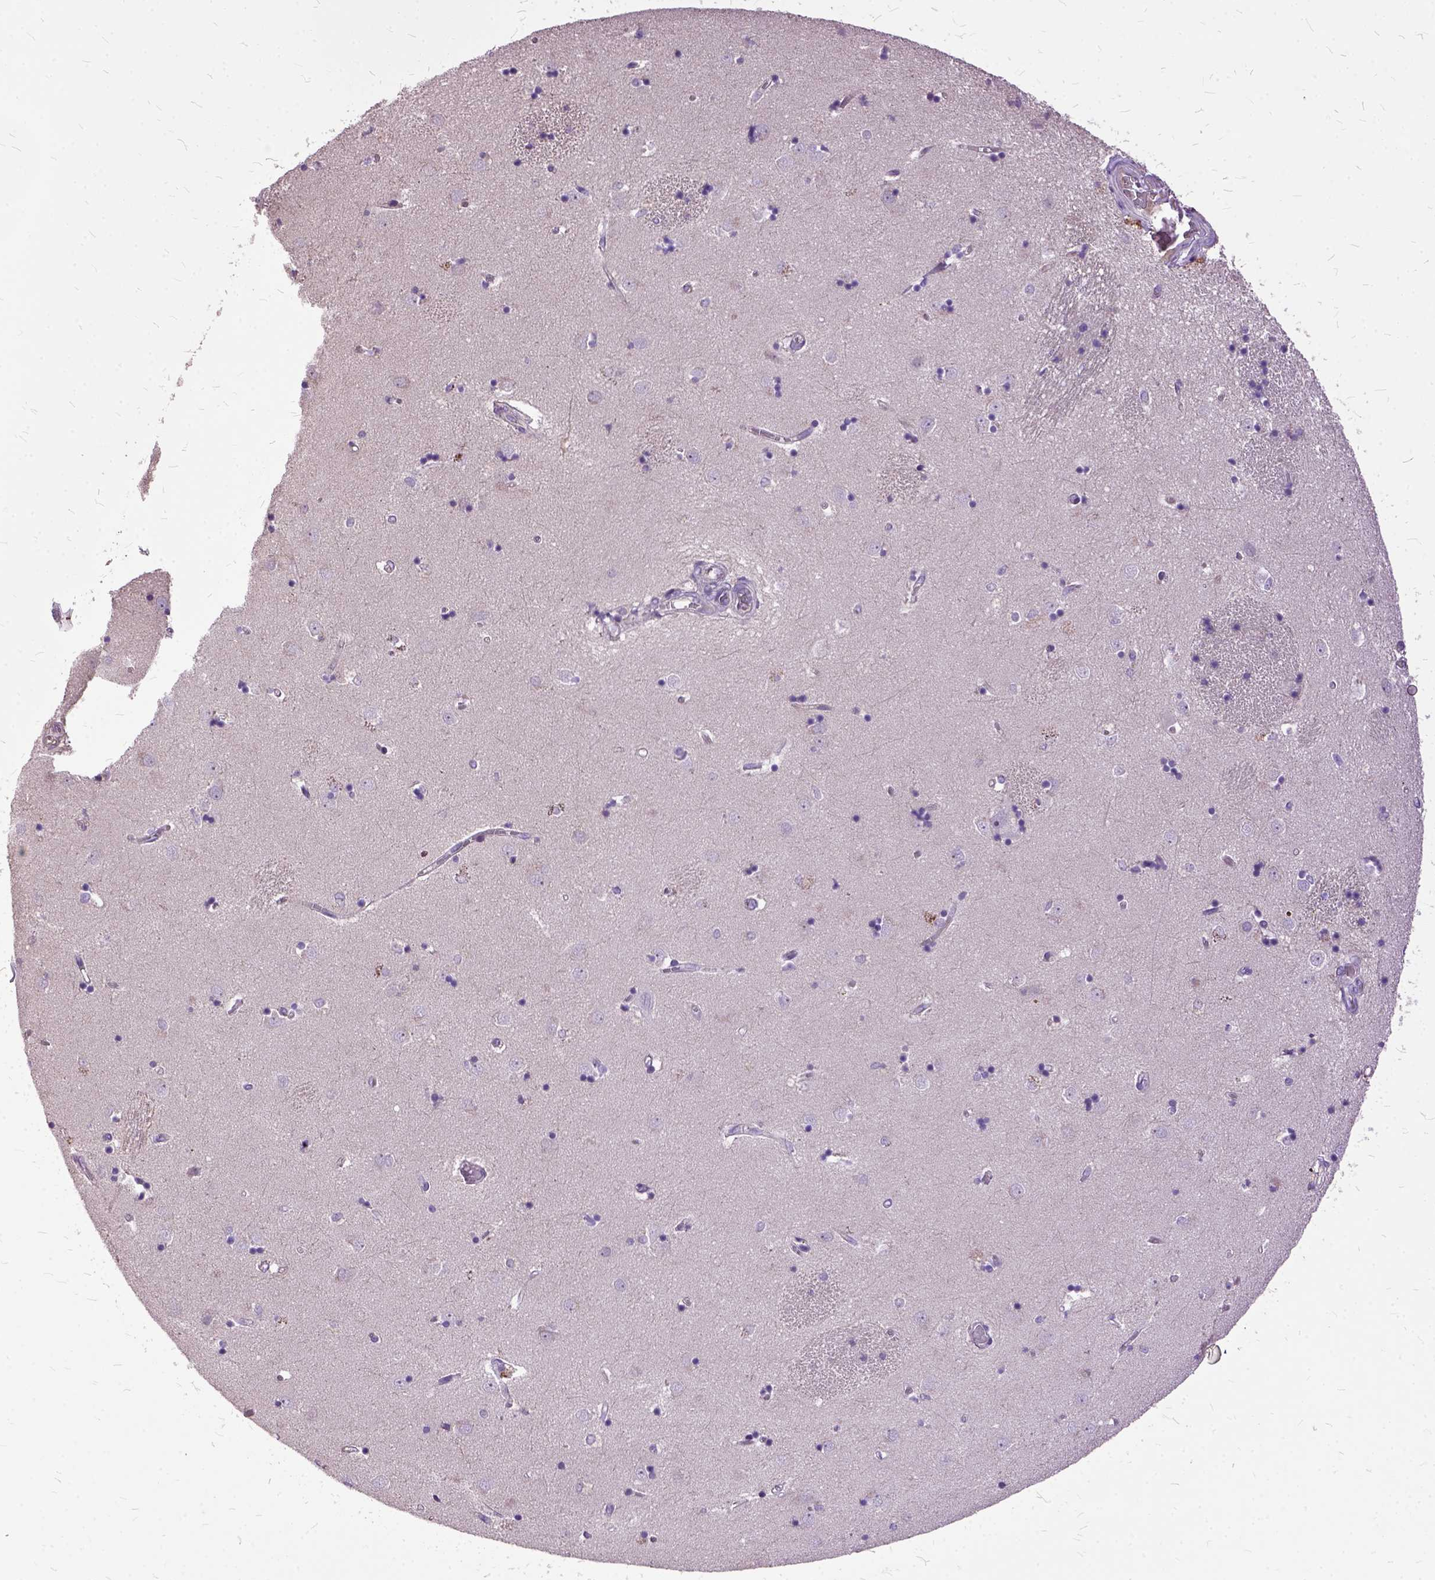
{"staining": {"intensity": "negative", "quantity": "none", "location": "none"}, "tissue": "caudate", "cell_type": "Glial cells", "image_type": "normal", "snomed": [{"axis": "morphology", "description": "Normal tissue, NOS"}, {"axis": "topography", "description": "Lateral ventricle wall"}], "caption": "Immunohistochemical staining of benign human caudate demonstrates no significant staining in glial cells.", "gene": "AREG", "patient": {"sex": "male", "age": 54}}